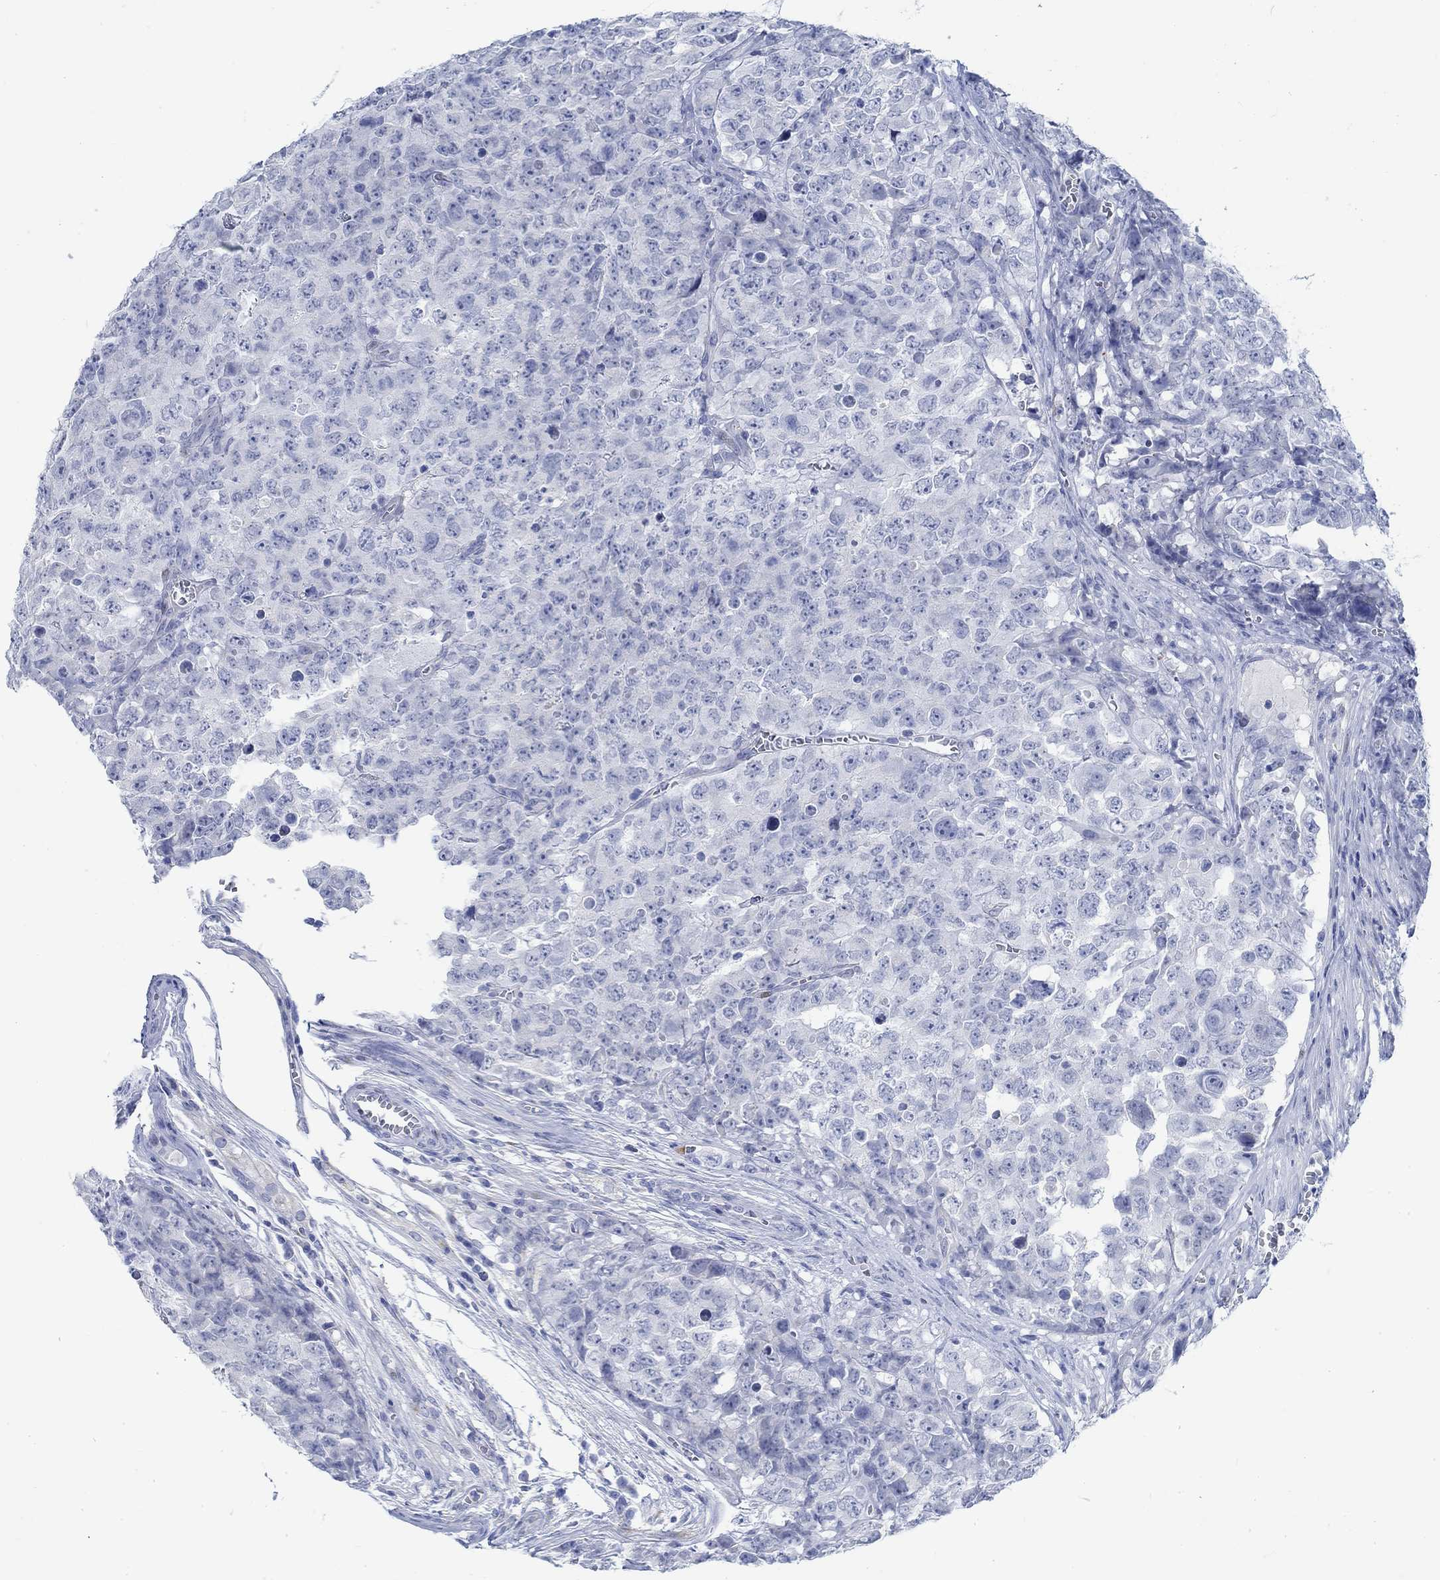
{"staining": {"intensity": "negative", "quantity": "none", "location": "none"}, "tissue": "testis cancer", "cell_type": "Tumor cells", "image_type": "cancer", "snomed": [{"axis": "morphology", "description": "Carcinoma, Embryonal, NOS"}, {"axis": "topography", "description": "Testis"}], "caption": "IHC image of testis embryonal carcinoma stained for a protein (brown), which shows no positivity in tumor cells. The staining is performed using DAB brown chromogen with nuclei counter-stained in using hematoxylin.", "gene": "RBM20", "patient": {"sex": "male", "age": 23}}